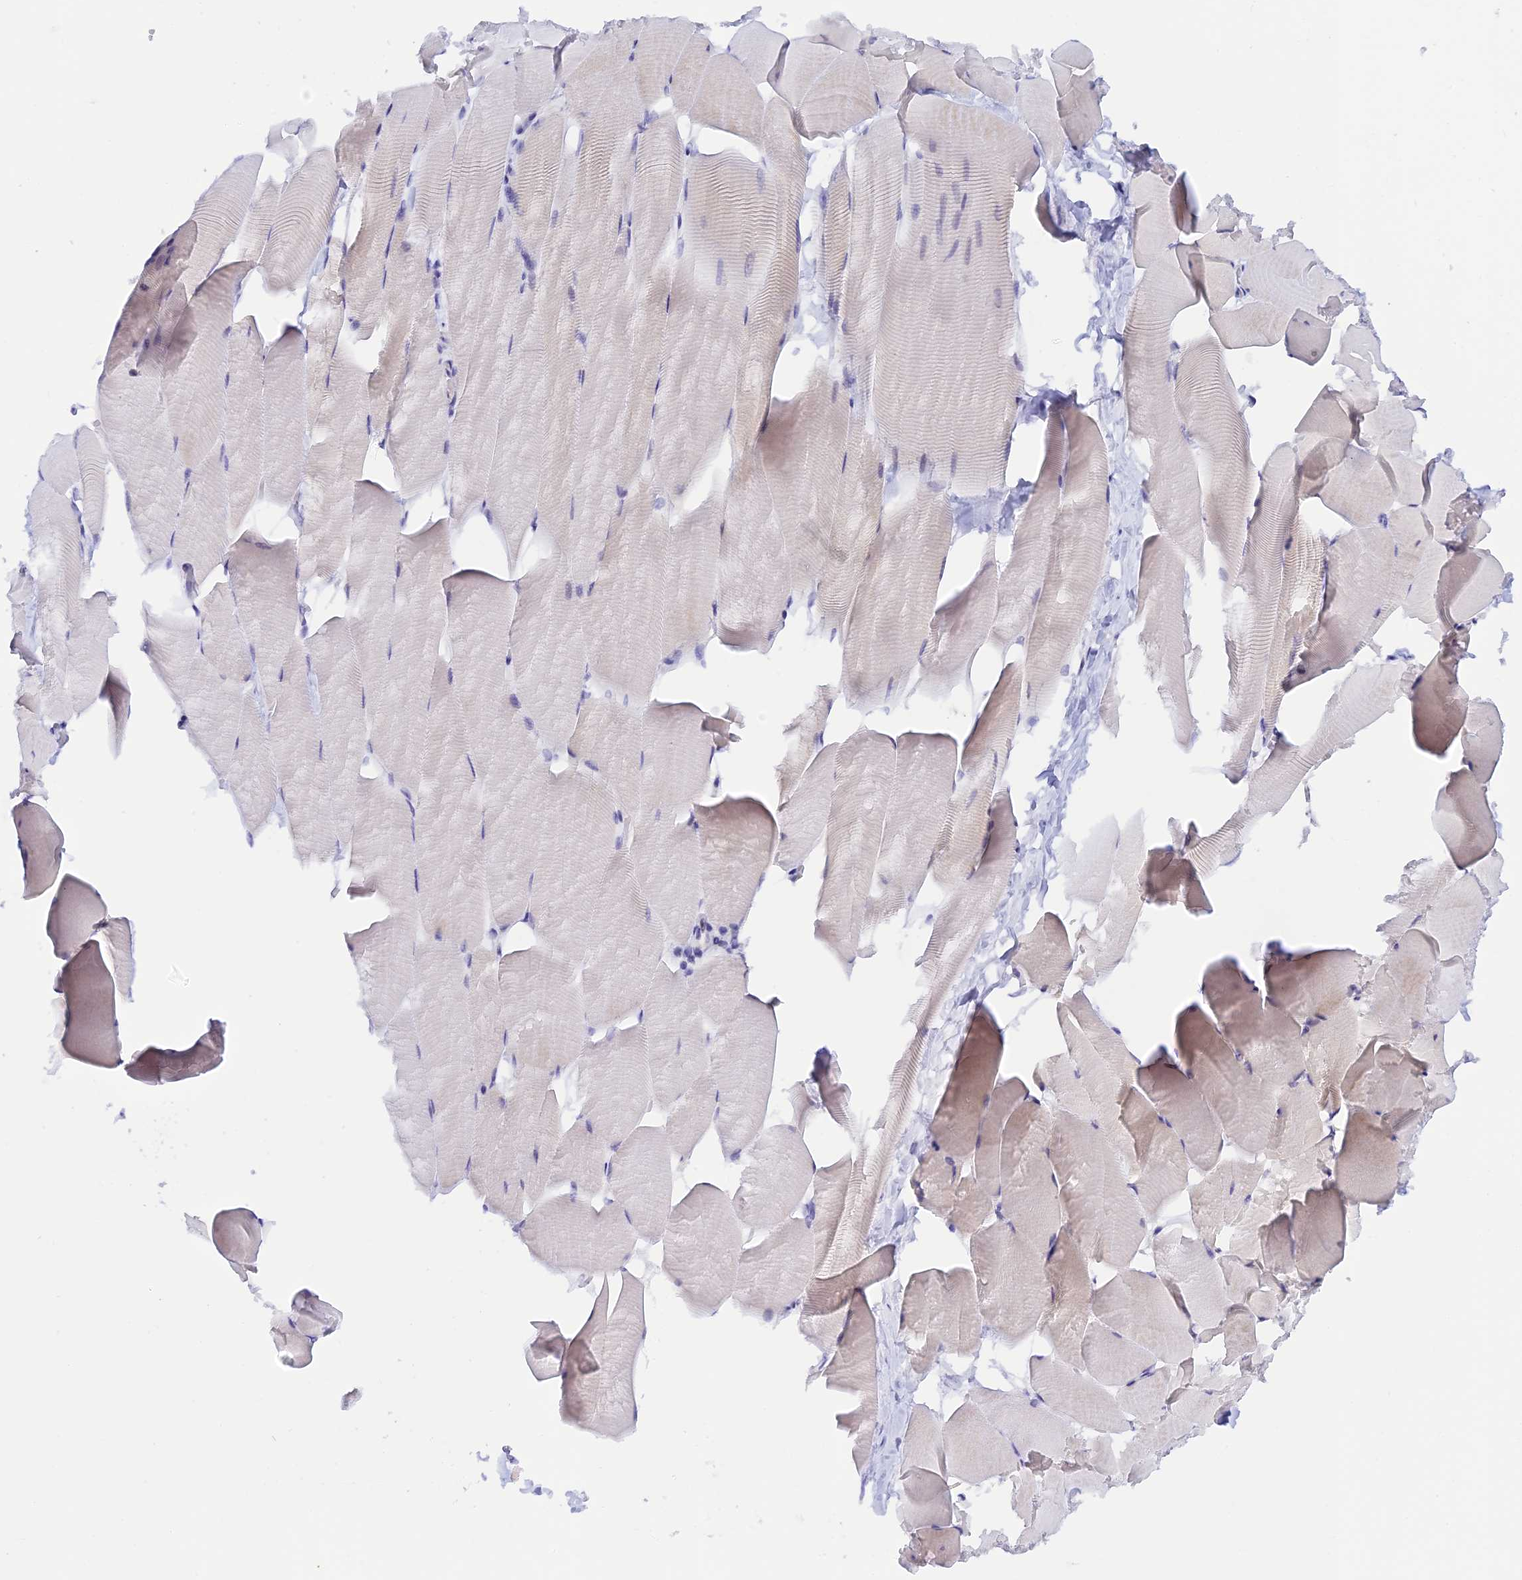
{"staining": {"intensity": "negative", "quantity": "none", "location": "none"}, "tissue": "skeletal muscle", "cell_type": "Myocytes", "image_type": "normal", "snomed": [{"axis": "morphology", "description": "Normal tissue, NOS"}, {"axis": "topography", "description": "Skeletal muscle"}], "caption": "IHC histopathology image of unremarkable skeletal muscle stained for a protein (brown), which demonstrates no expression in myocytes.", "gene": "RASGEF1B", "patient": {"sex": "male", "age": 25}}